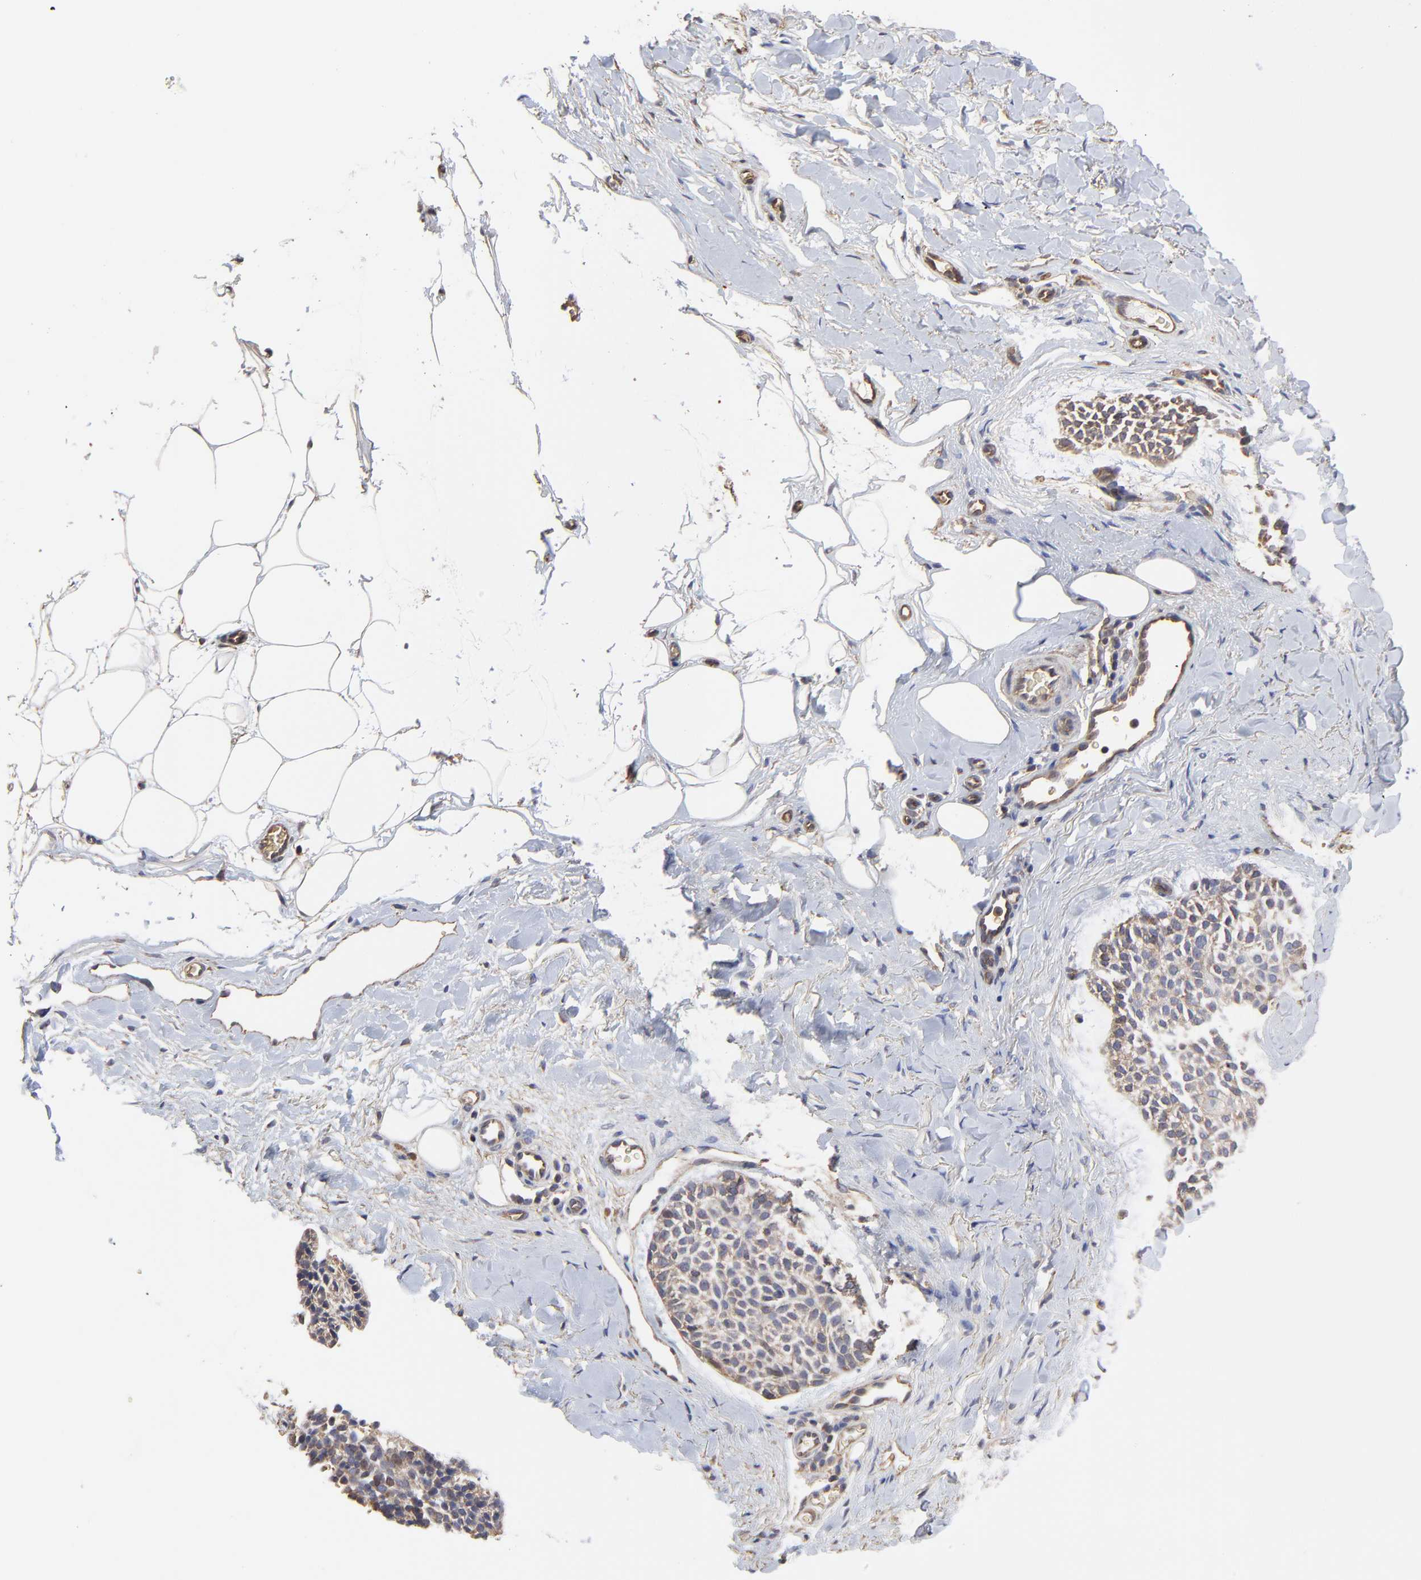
{"staining": {"intensity": "moderate", "quantity": ">75%", "location": "cytoplasmic/membranous"}, "tissue": "skin cancer", "cell_type": "Tumor cells", "image_type": "cancer", "snomed": [{"axis": "morphology", "description": "Normal tissue, NOS"}, {"axis": "morphology", "description": "Basal cell carcinoma"}, {"axis": "topography", "description": "Skin"}], "caption": "Basal cell carcinoma (skin) stained with IHC shows moderate cytoplasmic/membranous staining in approximately >75% of tumor cells. Using DAB (3,3'-diaminobenzidine) (brown) and hematoxylin (blue) stains, captured at high magnification using brightfield microscopy.", "gene": "ARMT1", "patient": {"sex": "female", "age": 70}}